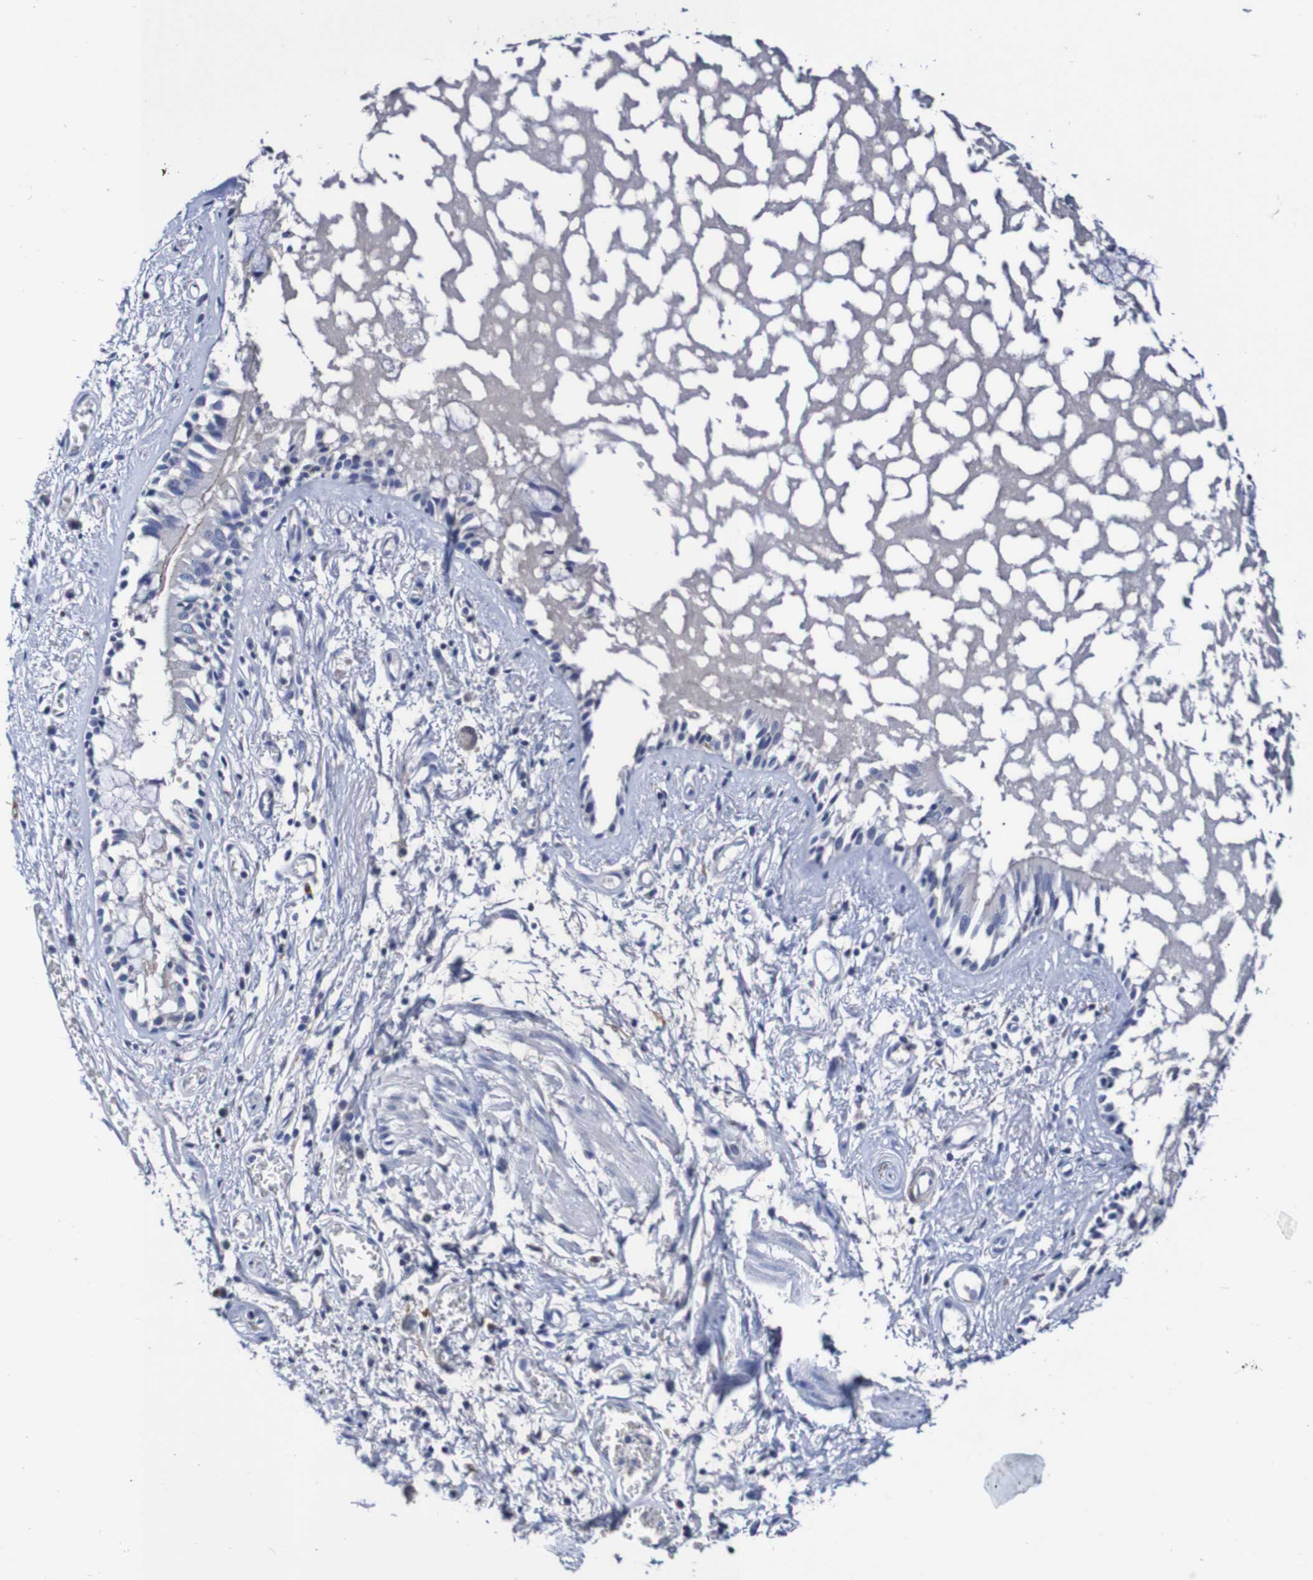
{"staining": {"intensity": "negative", "quantity": "none", "location": "none"}, "tissue": "bronchus", "cell_type": "Respiratory epithelial cells", "image_type": "normal", "snomed": [{"axis": "morphology", "description": "Normal tissue, NOS"}, {"axis": "morphology", "description": "Inflammation, NOS"}, {"axis": "topography", "description": "Cartilage tissue"}, {"axis": "topography", "description": "Lung"}], "caption": "A high-resolution image shows immunohistochemistry (IHC) staining of normal bronchus, which exhibits no significant positivity in respiratory epithelial cells.", "gene": "SEZ6", "patient": {"sex": "male", "age": 71}}